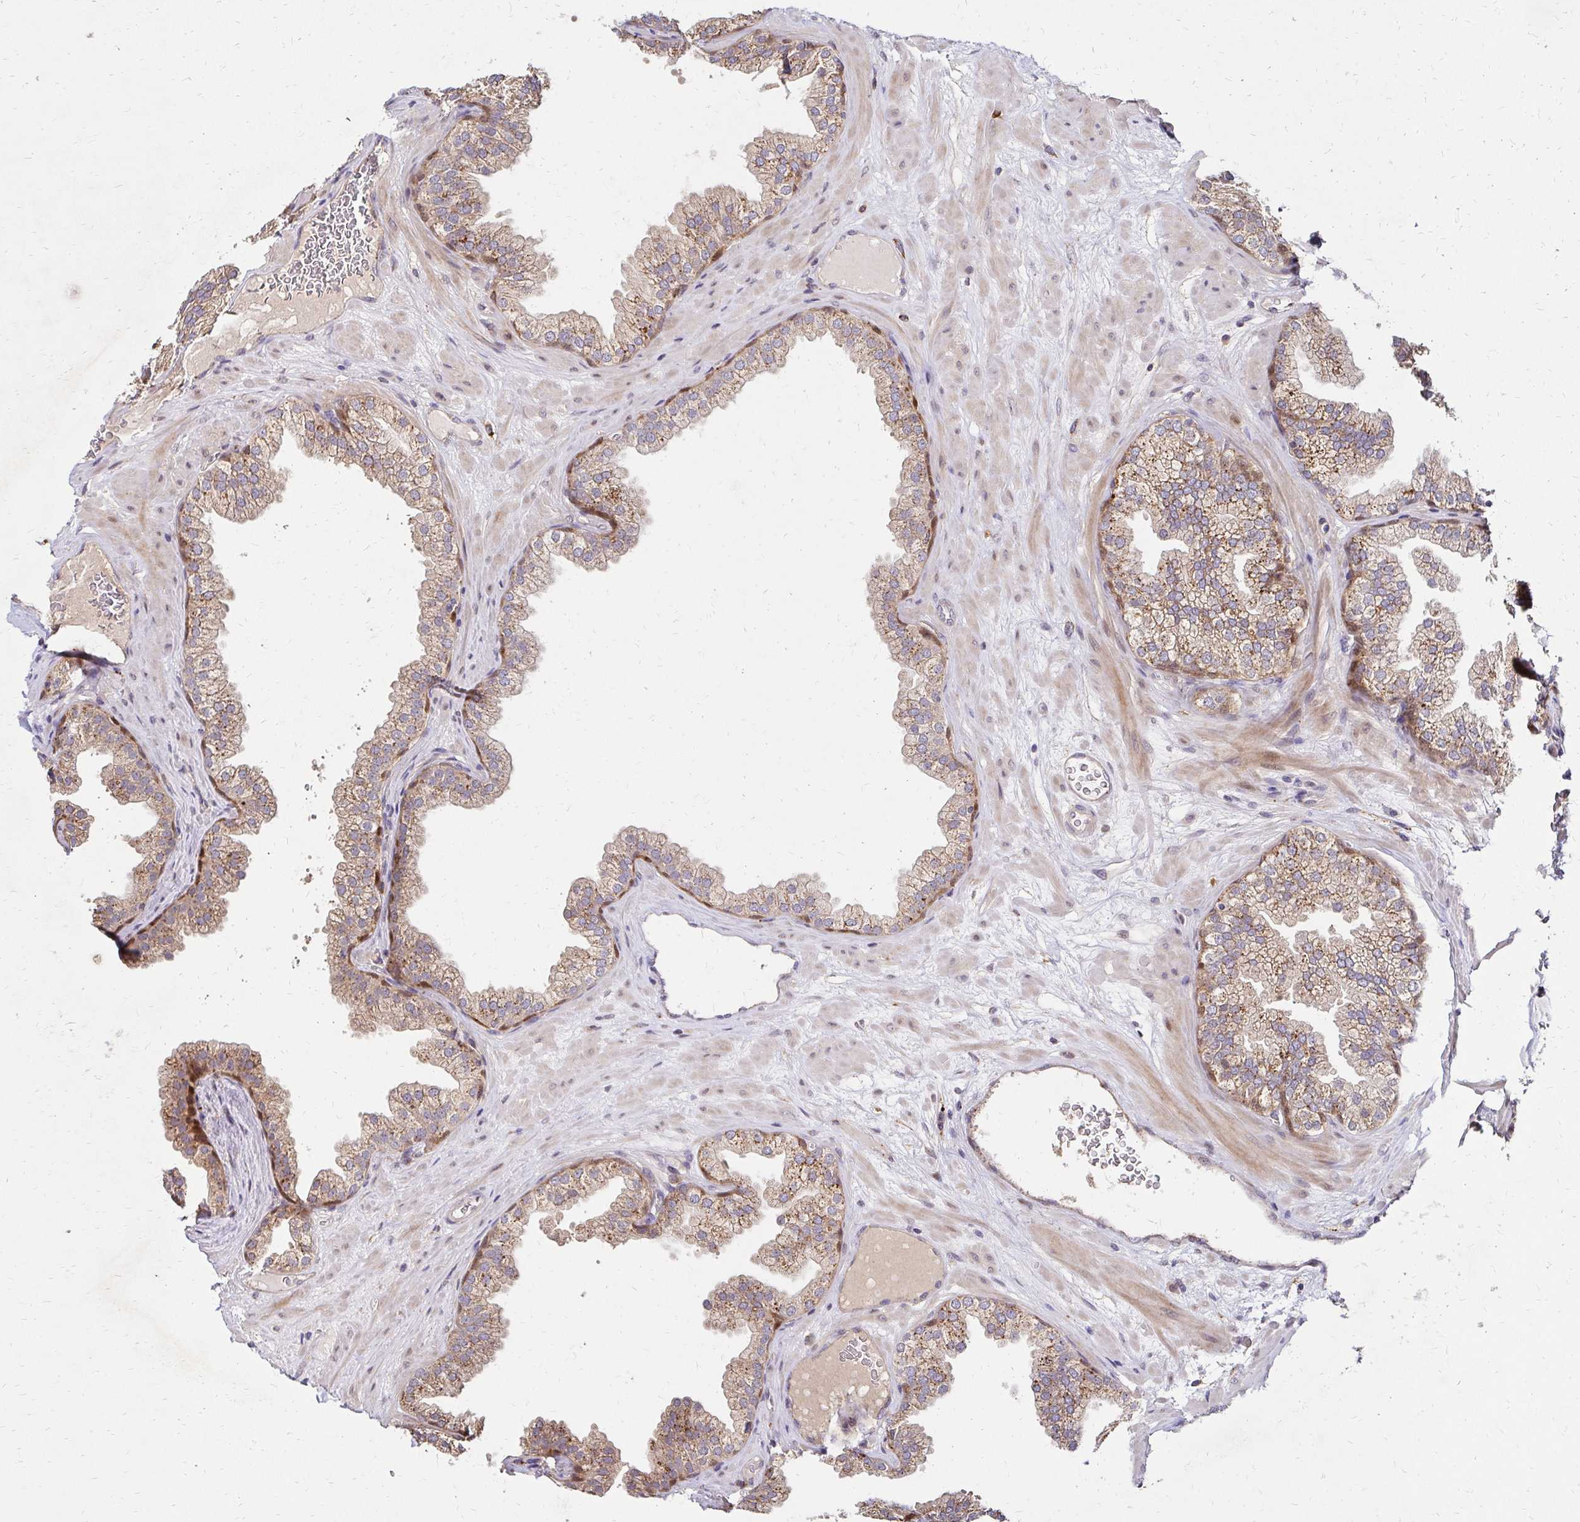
{"staining": {"intensity": "moderate", "quantity": ">75%", "location": "cytoplasmic/membranous"}, "tissue": "prostate", "cell_type": "Glandular cells", "image_type": "normal", "snomed": [{"axis": "morphology", "description": "Normal tissue, NOS"}, {"axis": "topography", "description": "Prostate"}], "caption": "Immunohistochemistry of benign human prostate reveals medium levels of moderate cytoplasmic/membranous staining in about >75% of glandular cells.", "gene": "IDUA", "patient": {"sex": "male", "age": 37}}